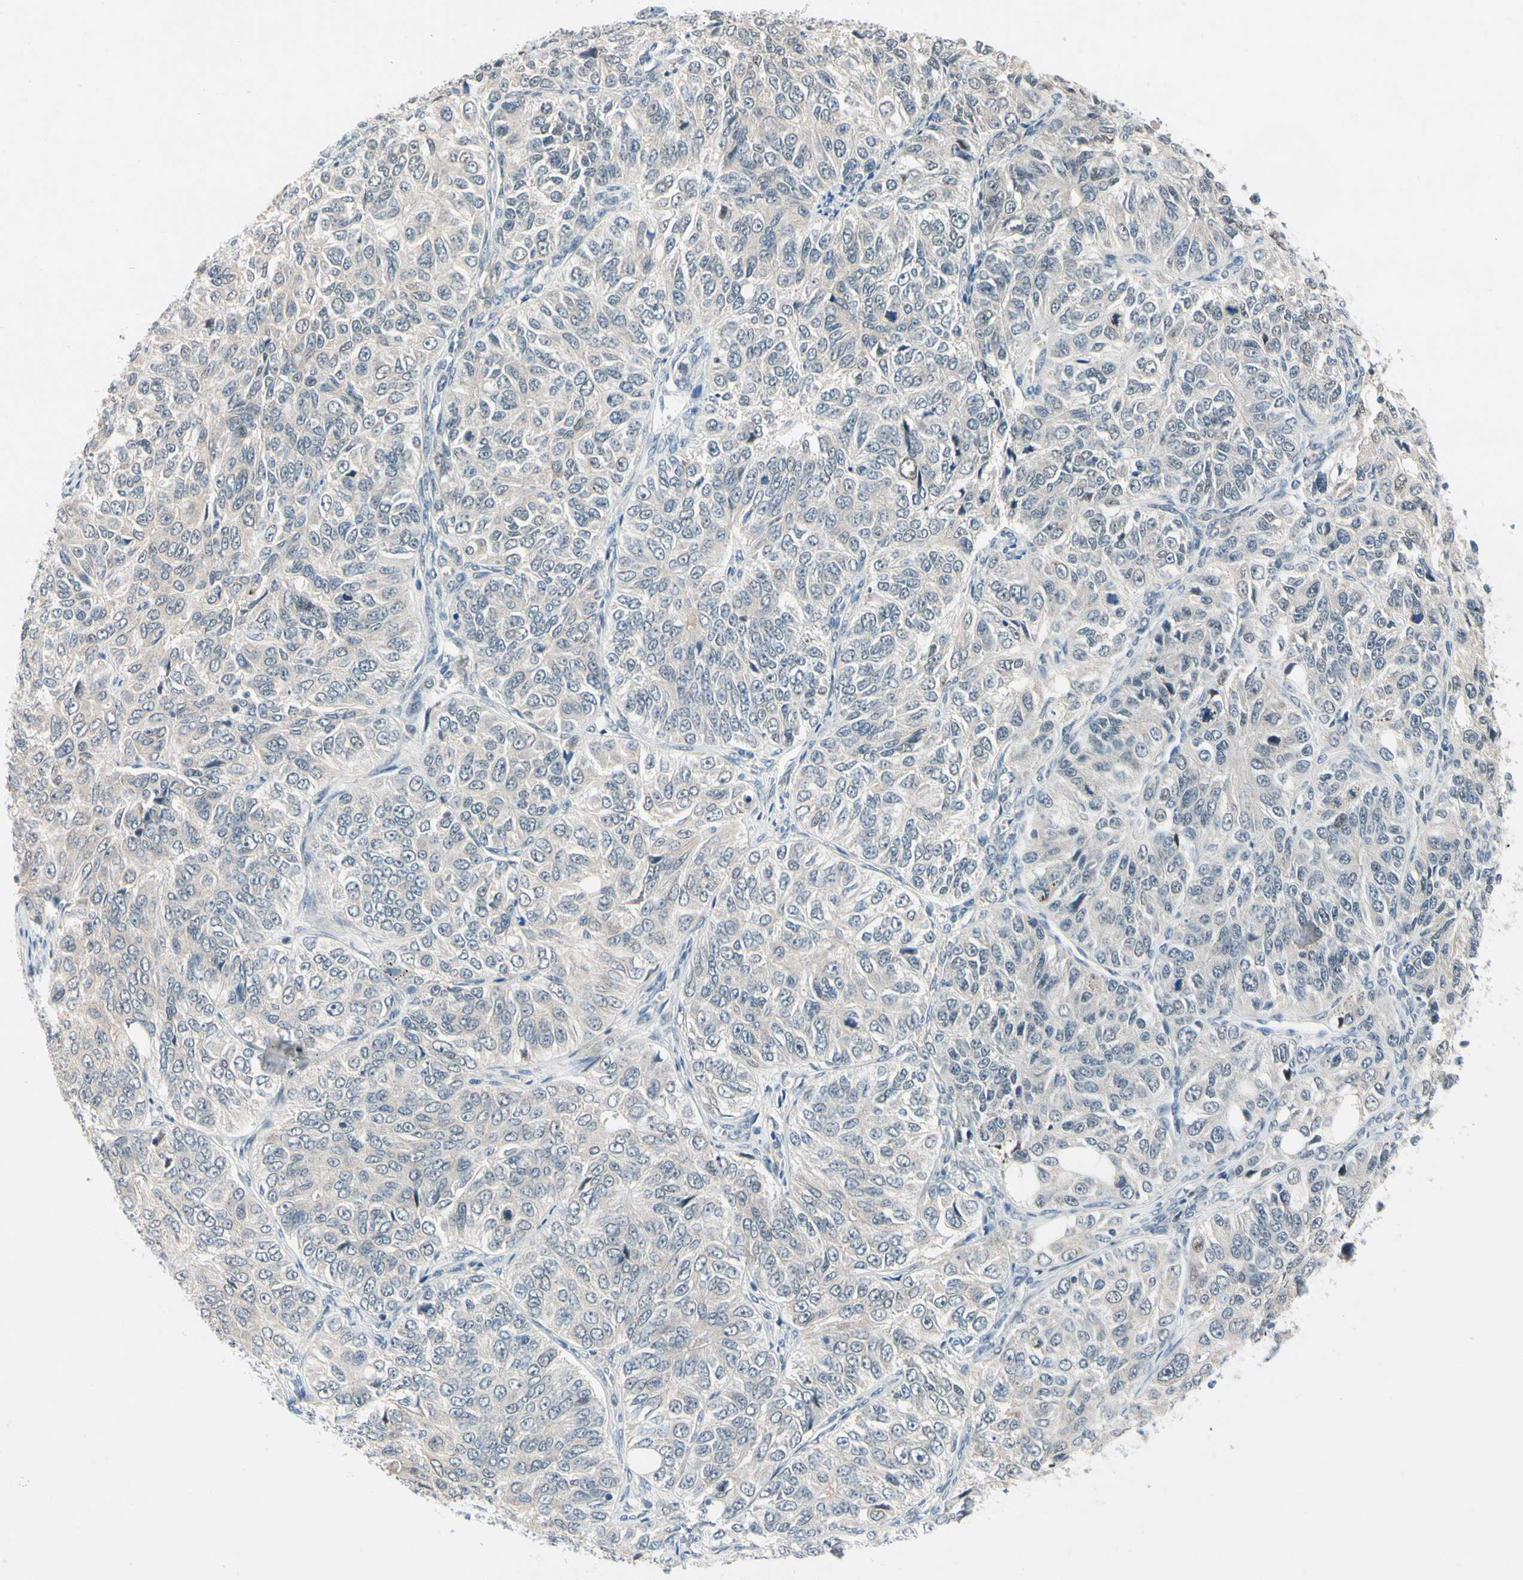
{"staining": {"intensity": "negative", "quantity": "none", "location": "none"}, "tissue": "ovarian cancer", "cell_type": "Tumor cells", "image_type": "cancer", "snomed": [{"axis": "morphology", "description": "Carcinoma, endometroid"}, {"axis": "topography", "description": "Ovary"}], "caption": "Immunohistochemical staining of human ovarian cancer (endometroid carcinoma) reveals no significant positivity in tumor cells. (Stains: DAB IHC with hematoxylin counter stain, Microscopy: brightfield microscopy at high magnification).", "gene": "SLC27A6", "patient": {"sex": "female", "age": 51}}